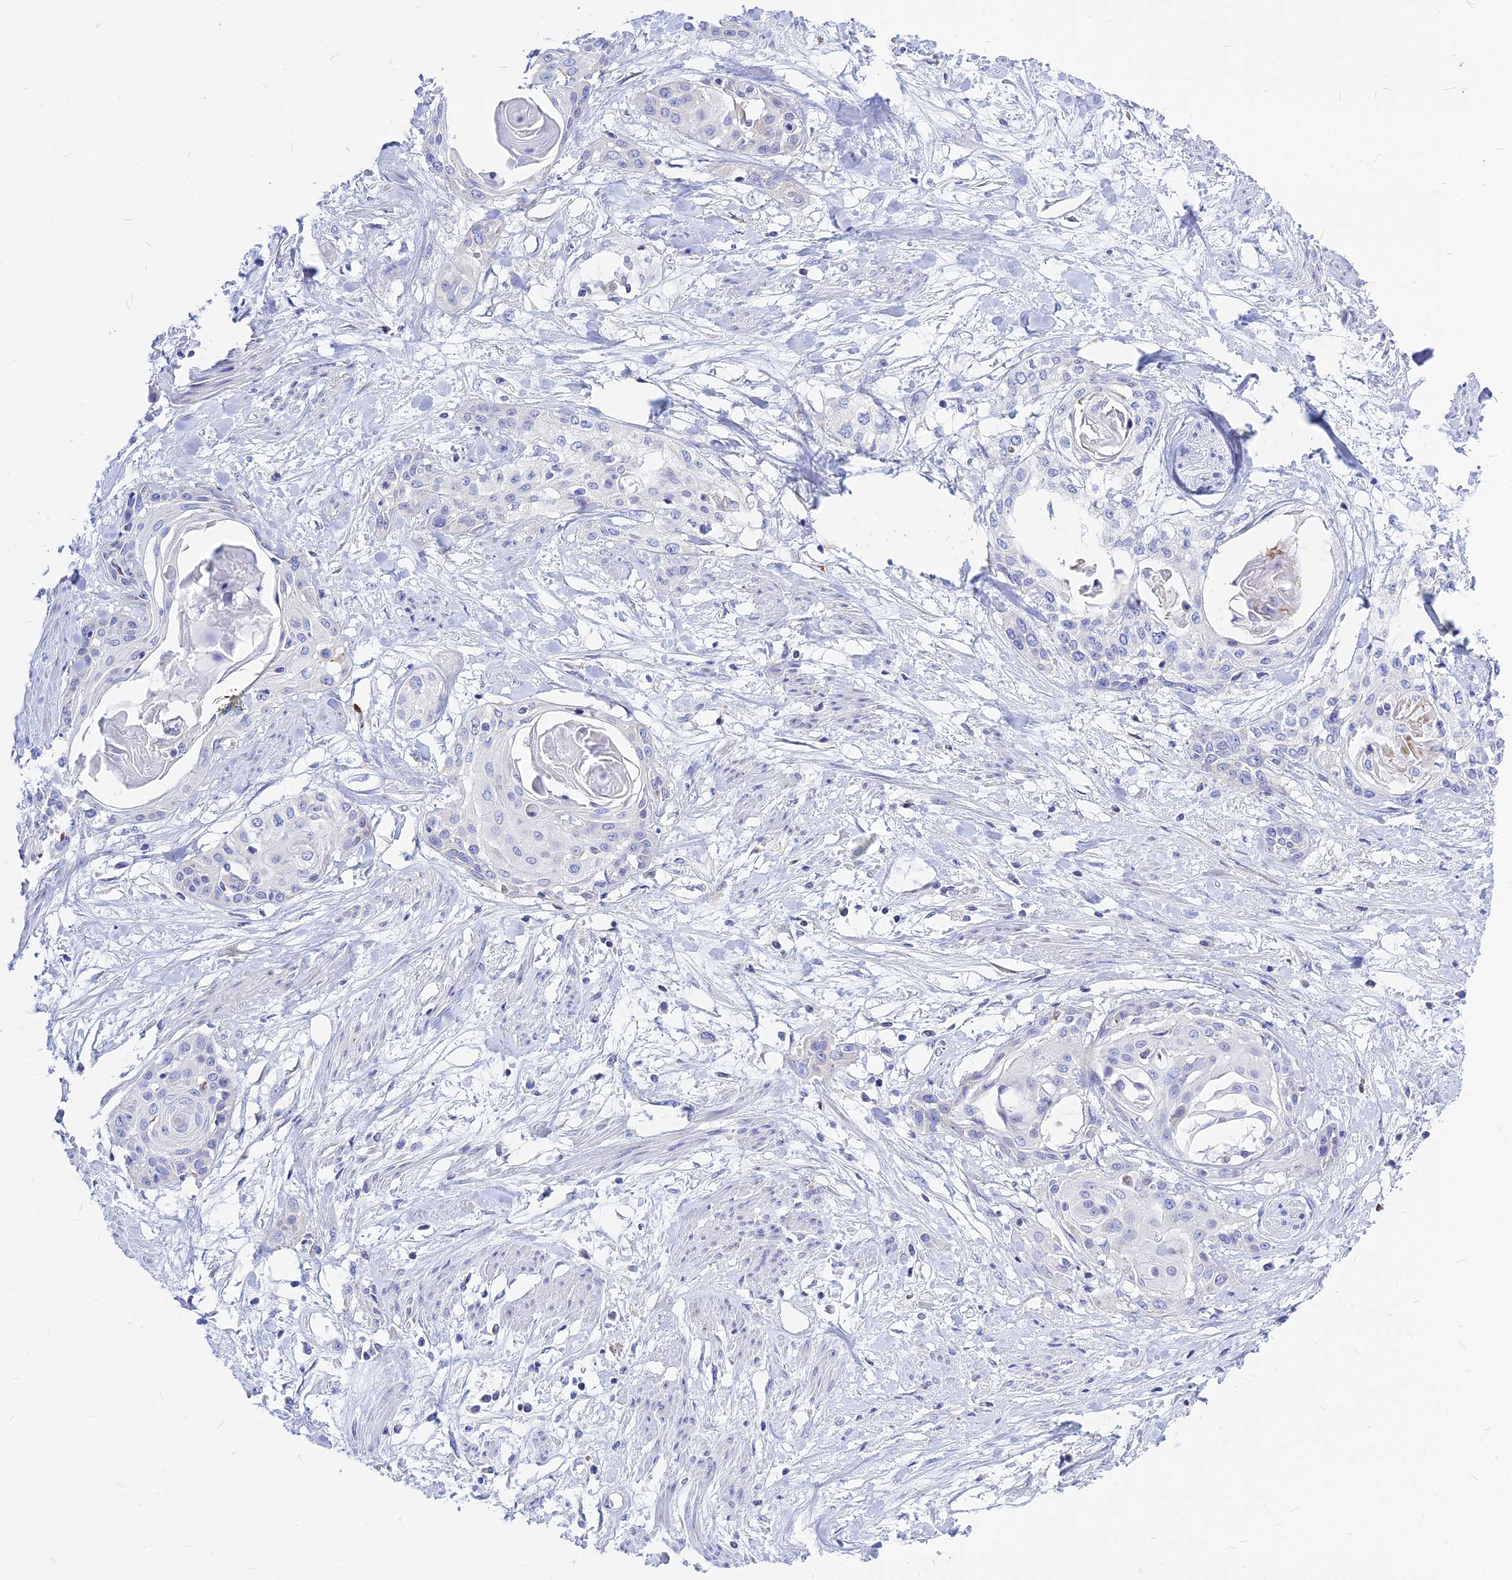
{"staining": {"intensity": "negative", "quantity": "none", "location": "none"}, "tissue": "cervical cancer", "cell_type": "Tumor cells", "image_type": "cancer", "snomed": [{"axis": "morphology", "description": "Squamous cell carcinoma, NOS"}, {"axis": "topography", "description": "Cervix"}], "caption": "This is an immunohistochemistry (IHC) photomicrograph of cervical cancer. There is no expression in tumor cells.", "gene": "CNOT6", "patient": {"sex": "female", "age": 57}}